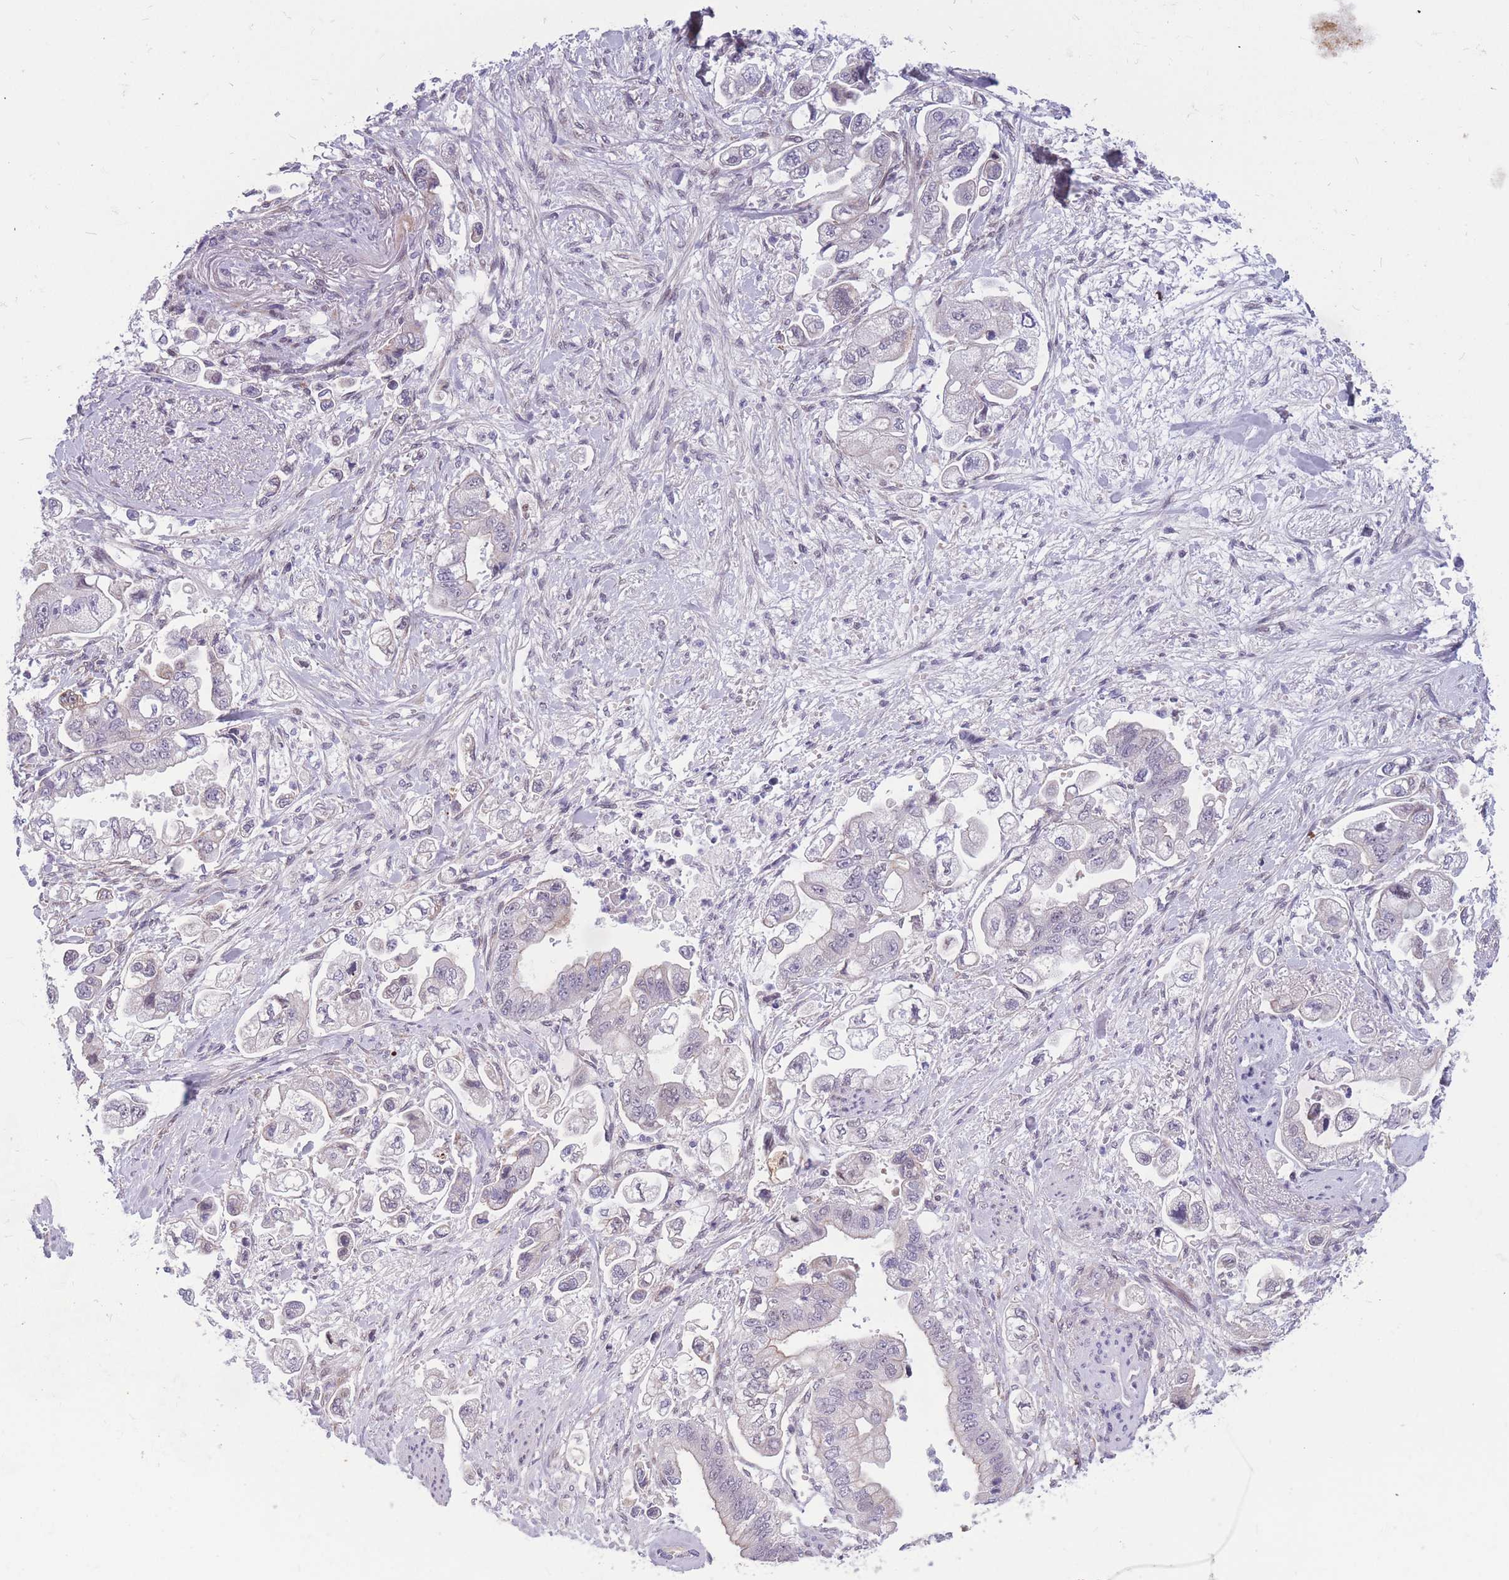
{"staining": {"intensity": "negative", "quantity": "none", "location": "none"}, "tissue": "stomach cancer", "cell_type": "Tumor cells", "image_type": "cancer", "snomed": [{"axis": "morphology", "description": "Adenocarcinoma, NOS"}, {"axis": "topography", "description": "Stomach"}], "caption": "This is an immunohistochemistry image of human stomach cancer (adenocarcinoma). There is no positivity in tumor cells.", "gene": "BCL9L", "patient": {"sex": "male", "age": 62}}